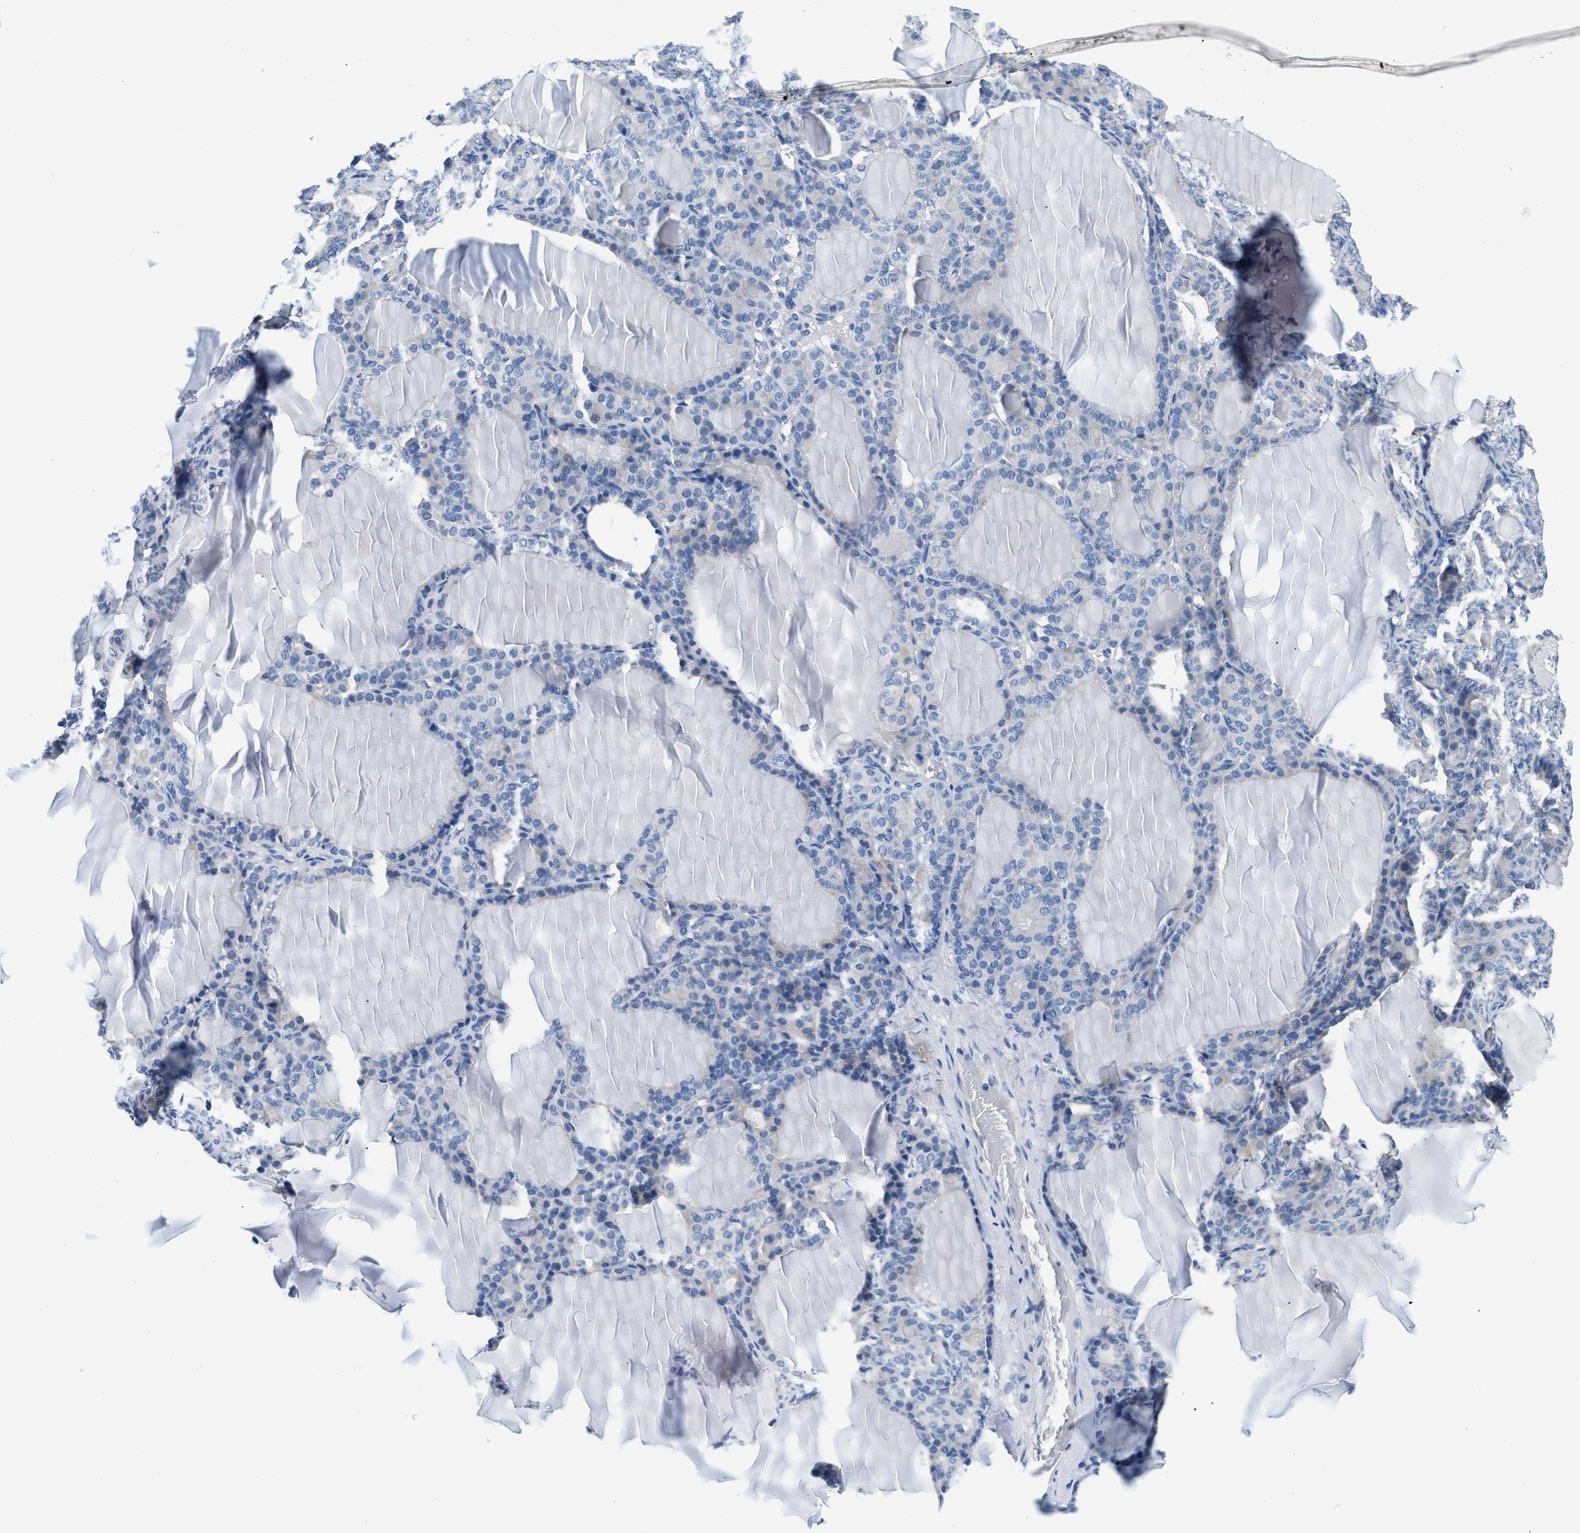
{"staining": {"intensity": "negative", "quantity": "none", "location": "none"}, "tissue": "thyroid gland", "cell_type": "Glandular cells", "image_type": "normal", "snomed": [{"axis": "morphology", "description": "Normal tissue, NOS"}, {"axis": "topography", "description": "Thyroid gland"}], "caption": "Glandular cells show no significant staining in benign thyroid gland. (DAB immunohistochemistry (IHC) visualized using brightfield microscopy, high magnification).", "gene": "BPGM", "patient": {"sex": "female", "age": 28}}